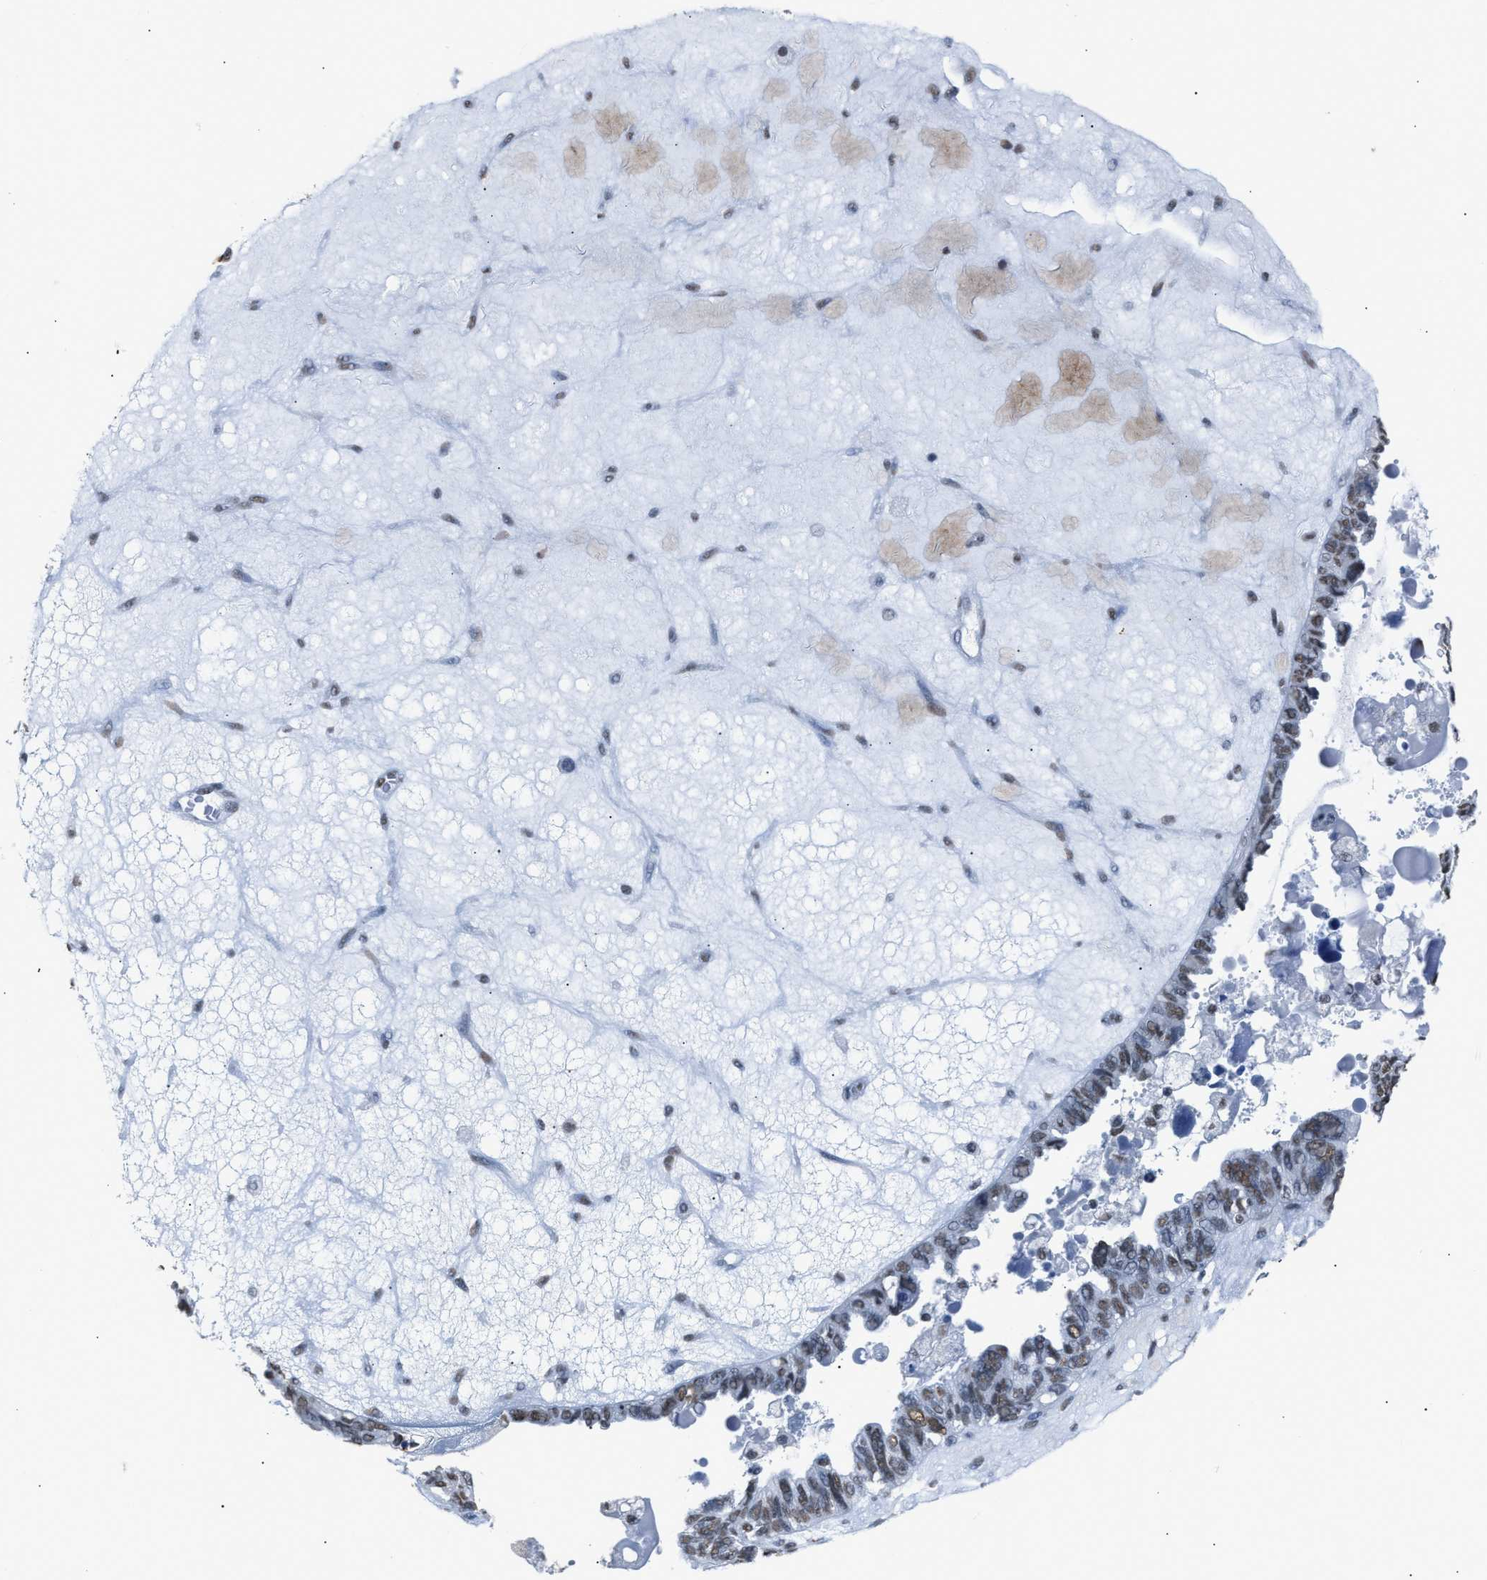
{"staining": {"intensity": "moderate", "quantity": ">75%", "location": "nuclear"}, "tissue": "ovarian cancer", "cell_type": "Tumor cells", "image_type": "cancer", "snomed": [{"axis": "morphology", "description": "Cystadenocarcinoma, serous, NOS"}, {"axis": "topography", "description": "Ovary"}], "caption": "A photomicrograph of serous cystadenocarcinoma (ovarian) stained for a protein shows moderate nuclear brown staining in tumor cells. (DAB (3,3'-diaminobenzidine) = brown stain, brightfield microscopy at high magnification).", "gene": "CCAR2", "patient": {"sex": "female", "age": 79}}